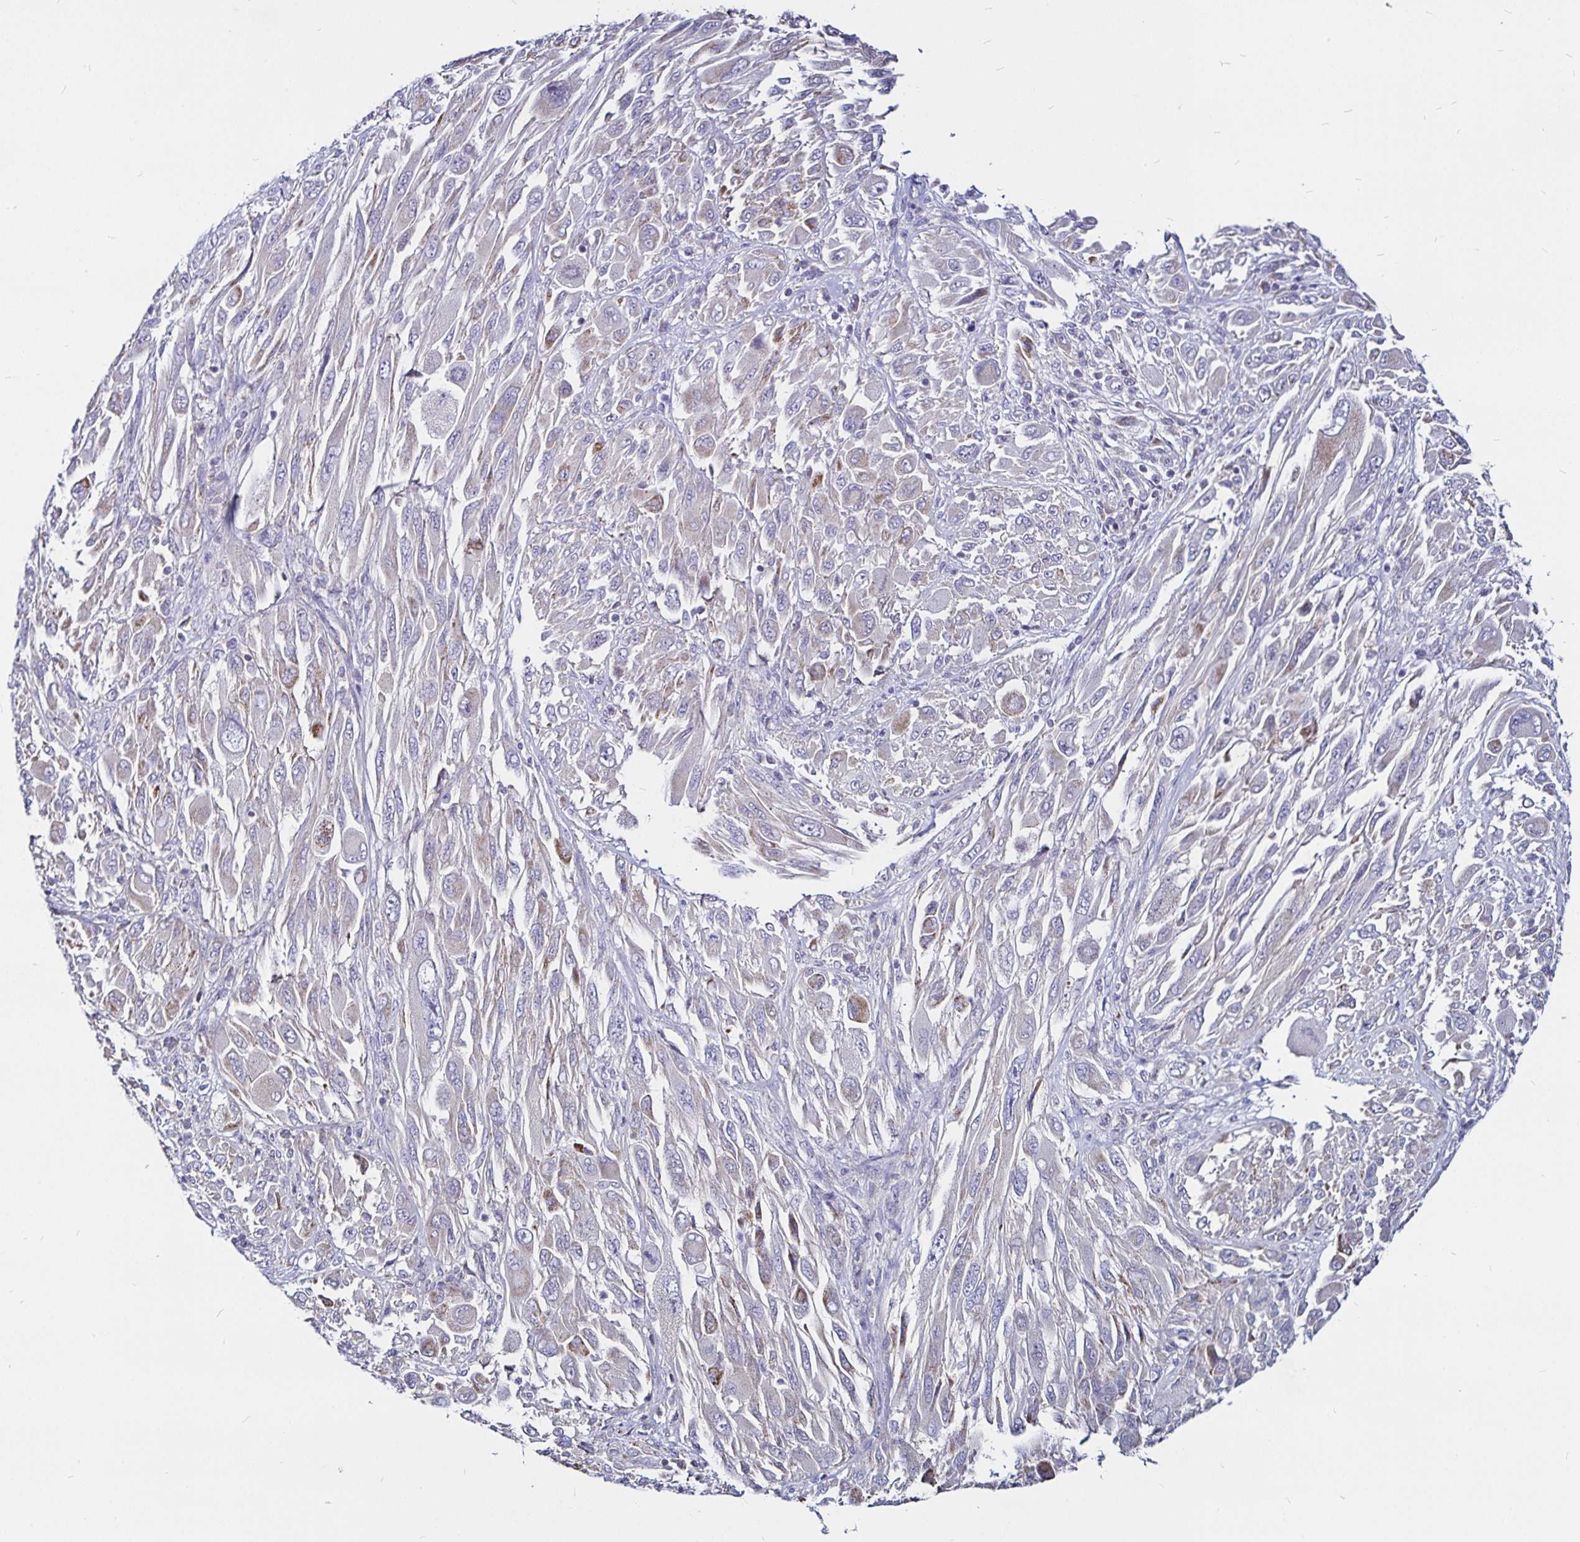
{"staining": {"intensity": "negative", "quantity": "none", "location": "none"}, "tissue": "melanoma", "cell_type": "Tumor cells", "image_type": "cancer", "snomed": [{"axis": "morphology", "description": "Malignant melanoma, NOS"}, {"axis": "topography", "description": "Skin"}], "caption": "Immunohistochemistry (IHC) of malignant melanoma reveals no positivity in tumor cells.", "gene": "PGAM2", "patient": {"sex": "female", "age": 91}}